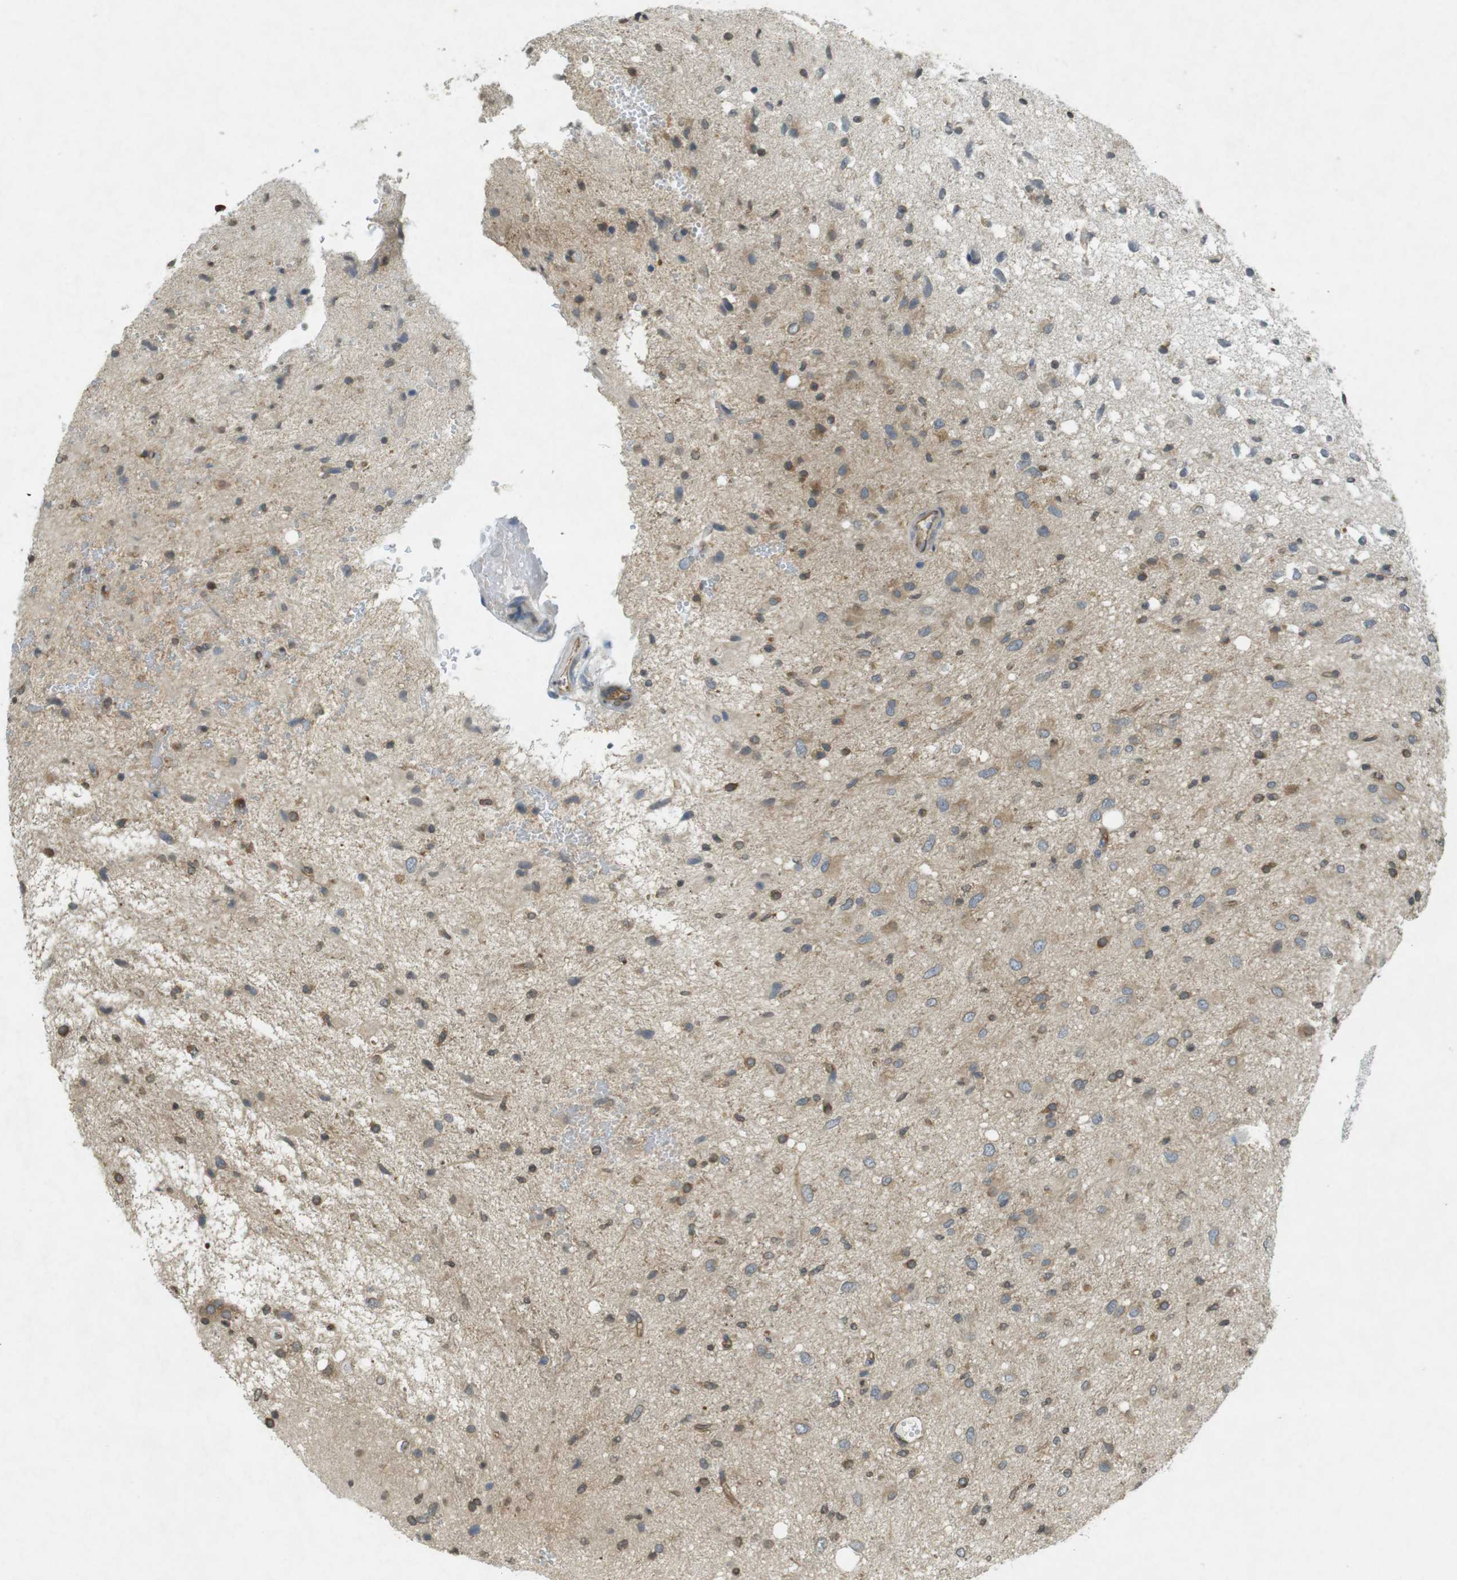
{"staining": {"intensity": "moderate", "quantity": "25%-75%", "location": "cytoplasmic/membranous"}, "tissue": "glioma", "cell_type": "Tumor cells", "image_type": "cancer", "snomed": [{"axis": "morphology", "description": "Glioma, malignant, Low grade"}, {"axis": "topography", "description": "Brain"}], "caption": "Immunohistochemistry (IHC) micrograph of neoplastic tissue: glioma stained using immunohistochemistry reveals medium levels of moderate protein expression localized specifically in the cytoplasmic/membranous of tumor cells, appearing as a cytoplasmic/membranous brown color.", "gene": "KIF5B", "patient": {"sex": "male", "age": 77}}